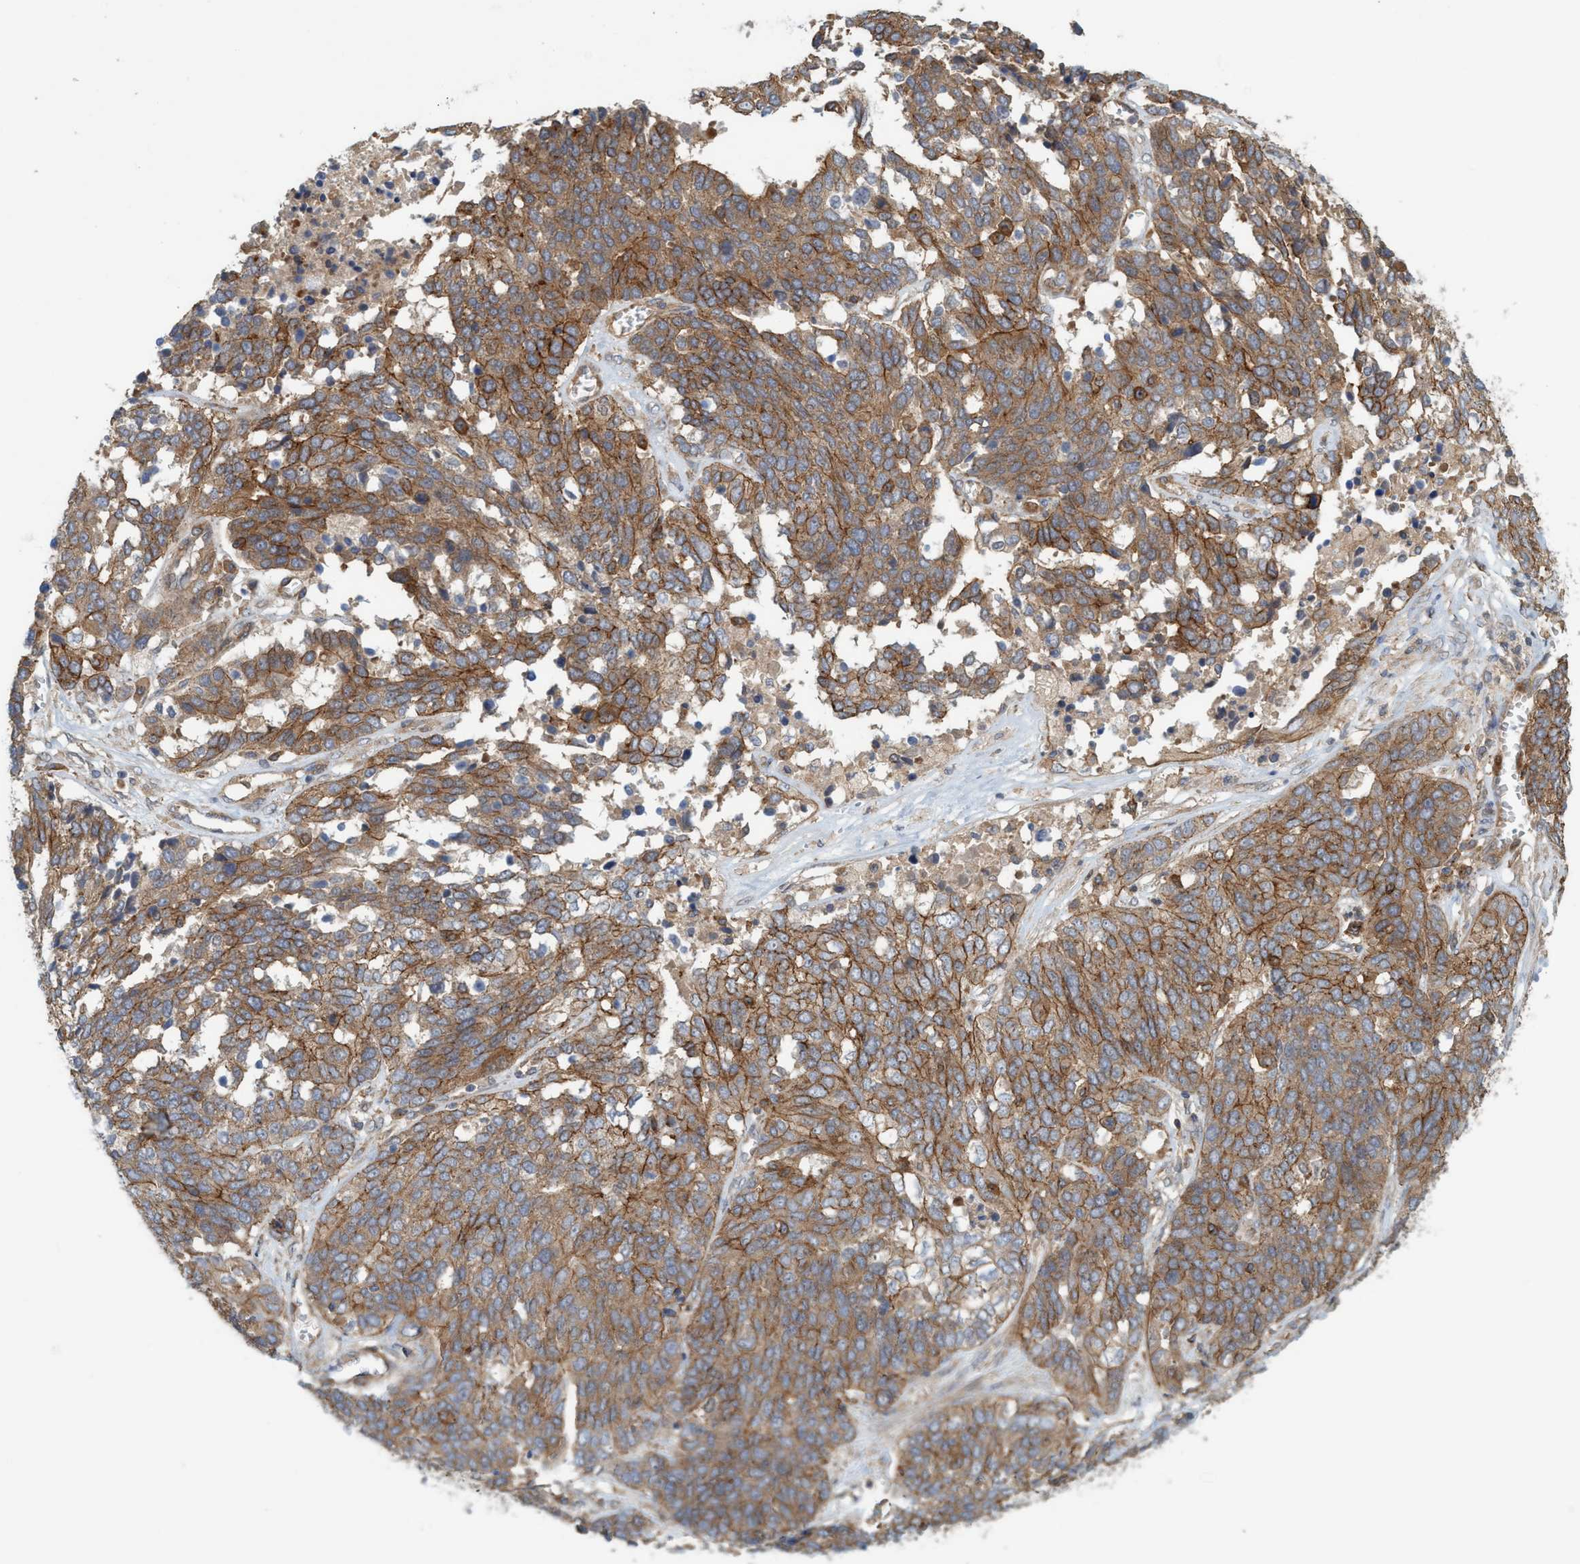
{"staining": {"intensity": "strong", "quantity": ">75%", "location": "cytoplasmic/membranous"}, "tissue": "ovarian cancer", "cell_type": "Tumor cells", "image_type": "cancer", "snomed": [{"axis": "morphology", "description": "Cystadenocarcinoma, serous, NOS"}, {"axis": "topography", "description": "Ovary"}], "caption": "A histopathology image of ovarian serous cystadenocarcinoma stained for a protein shows strong cytoplasmic/membranous brown staining in tumor cells.", "gene": "SPECC1", "patient": {"sex": "female", "age": 44}}